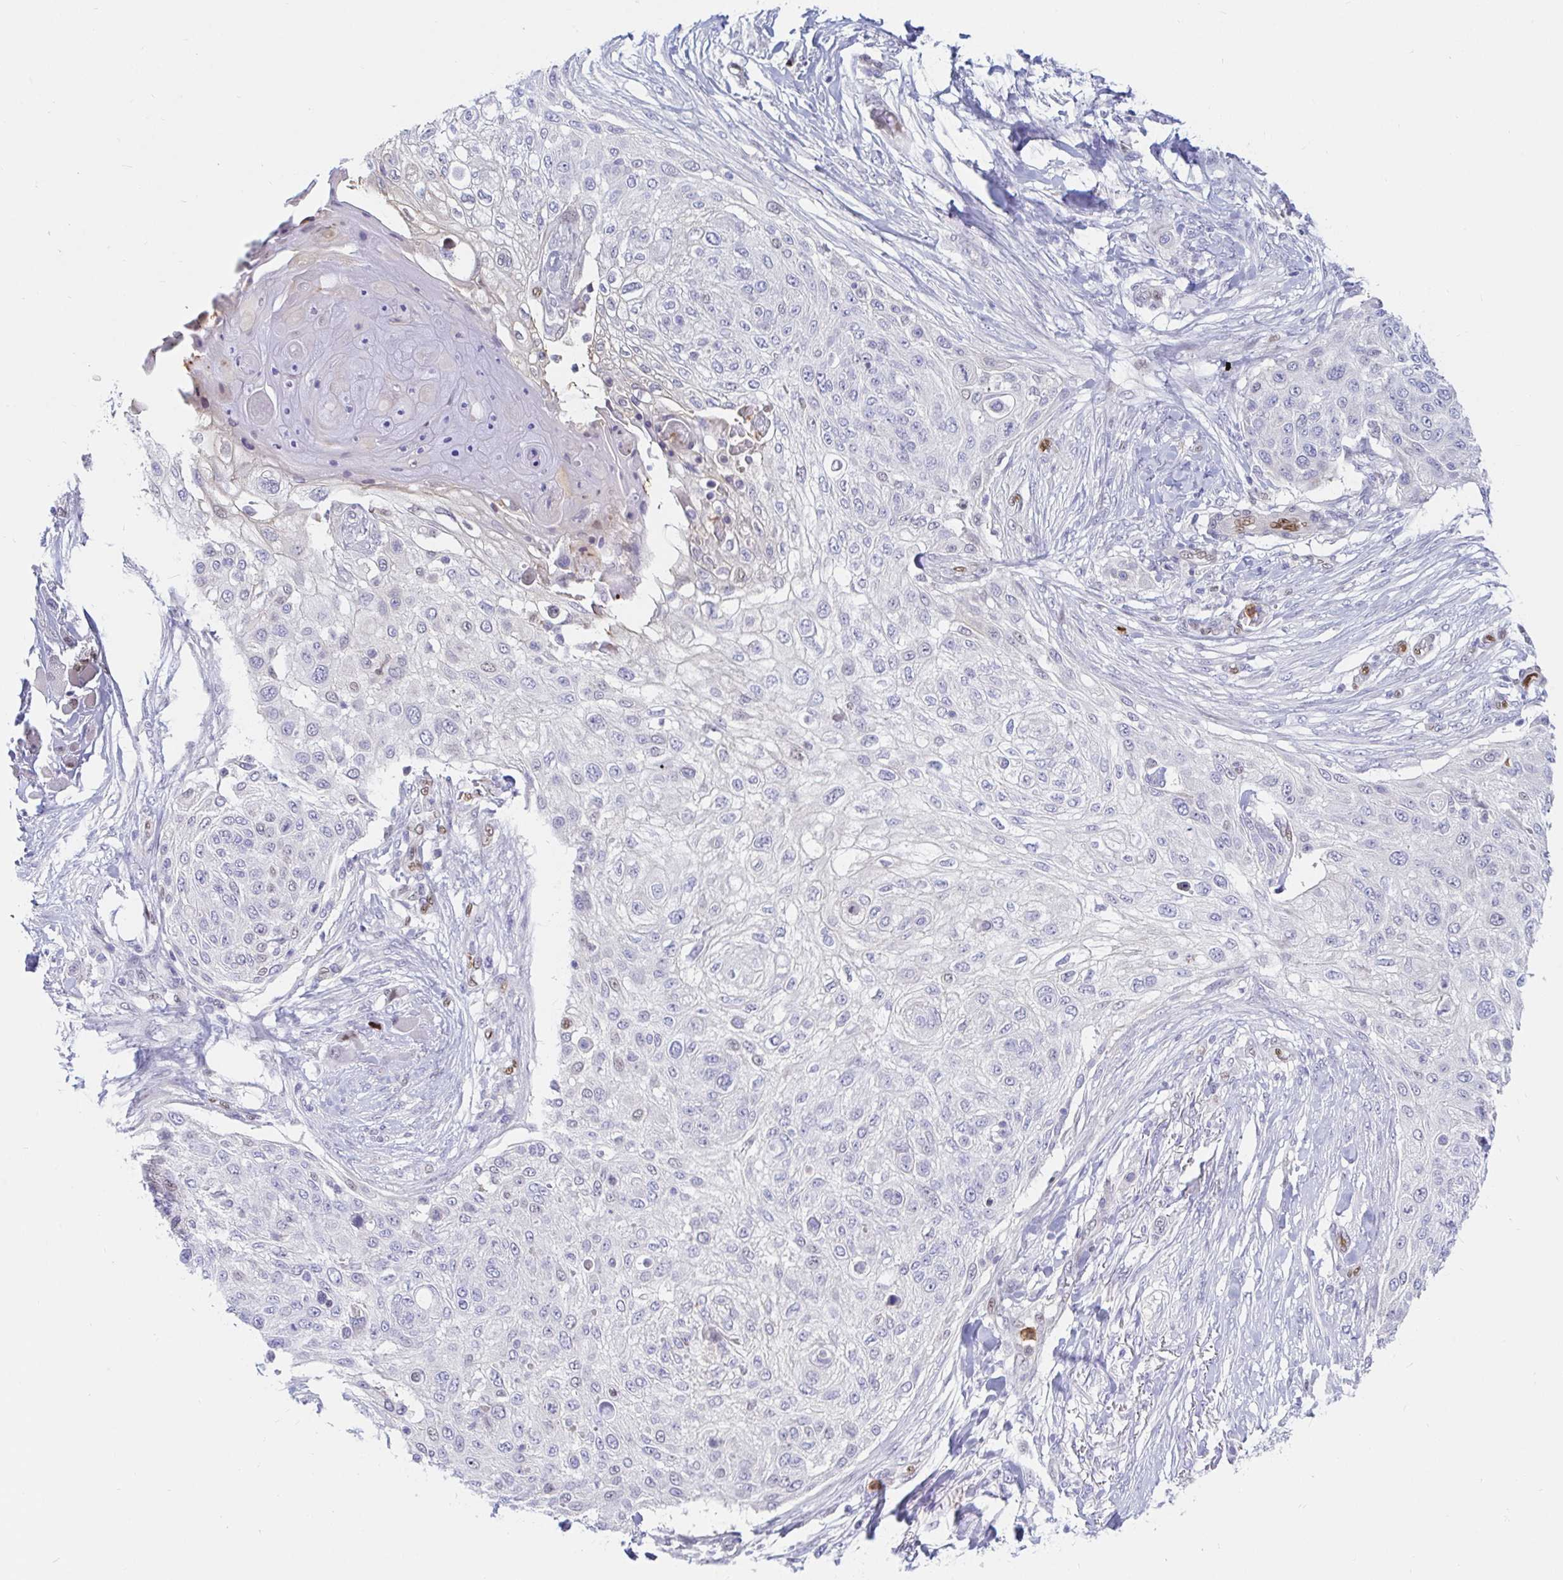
{"staining": {"intensity": "negative", "quantity": "none", "location": "none"}, "tissue": "skin cancer", "cell_type": "Tumor cells", "image_type": "cancer", "snomed": [{"axis": "morphology", "description": "Squamous cell carcinoma, NOS"}, {"axis": "topography", "description": "Skin"}], "caption": "The micrograph shows no staining of tumor cells in skin squamous cell carcinoma.", "gene": "HINFP", "patient": {"sex": "female", "age": 87}}